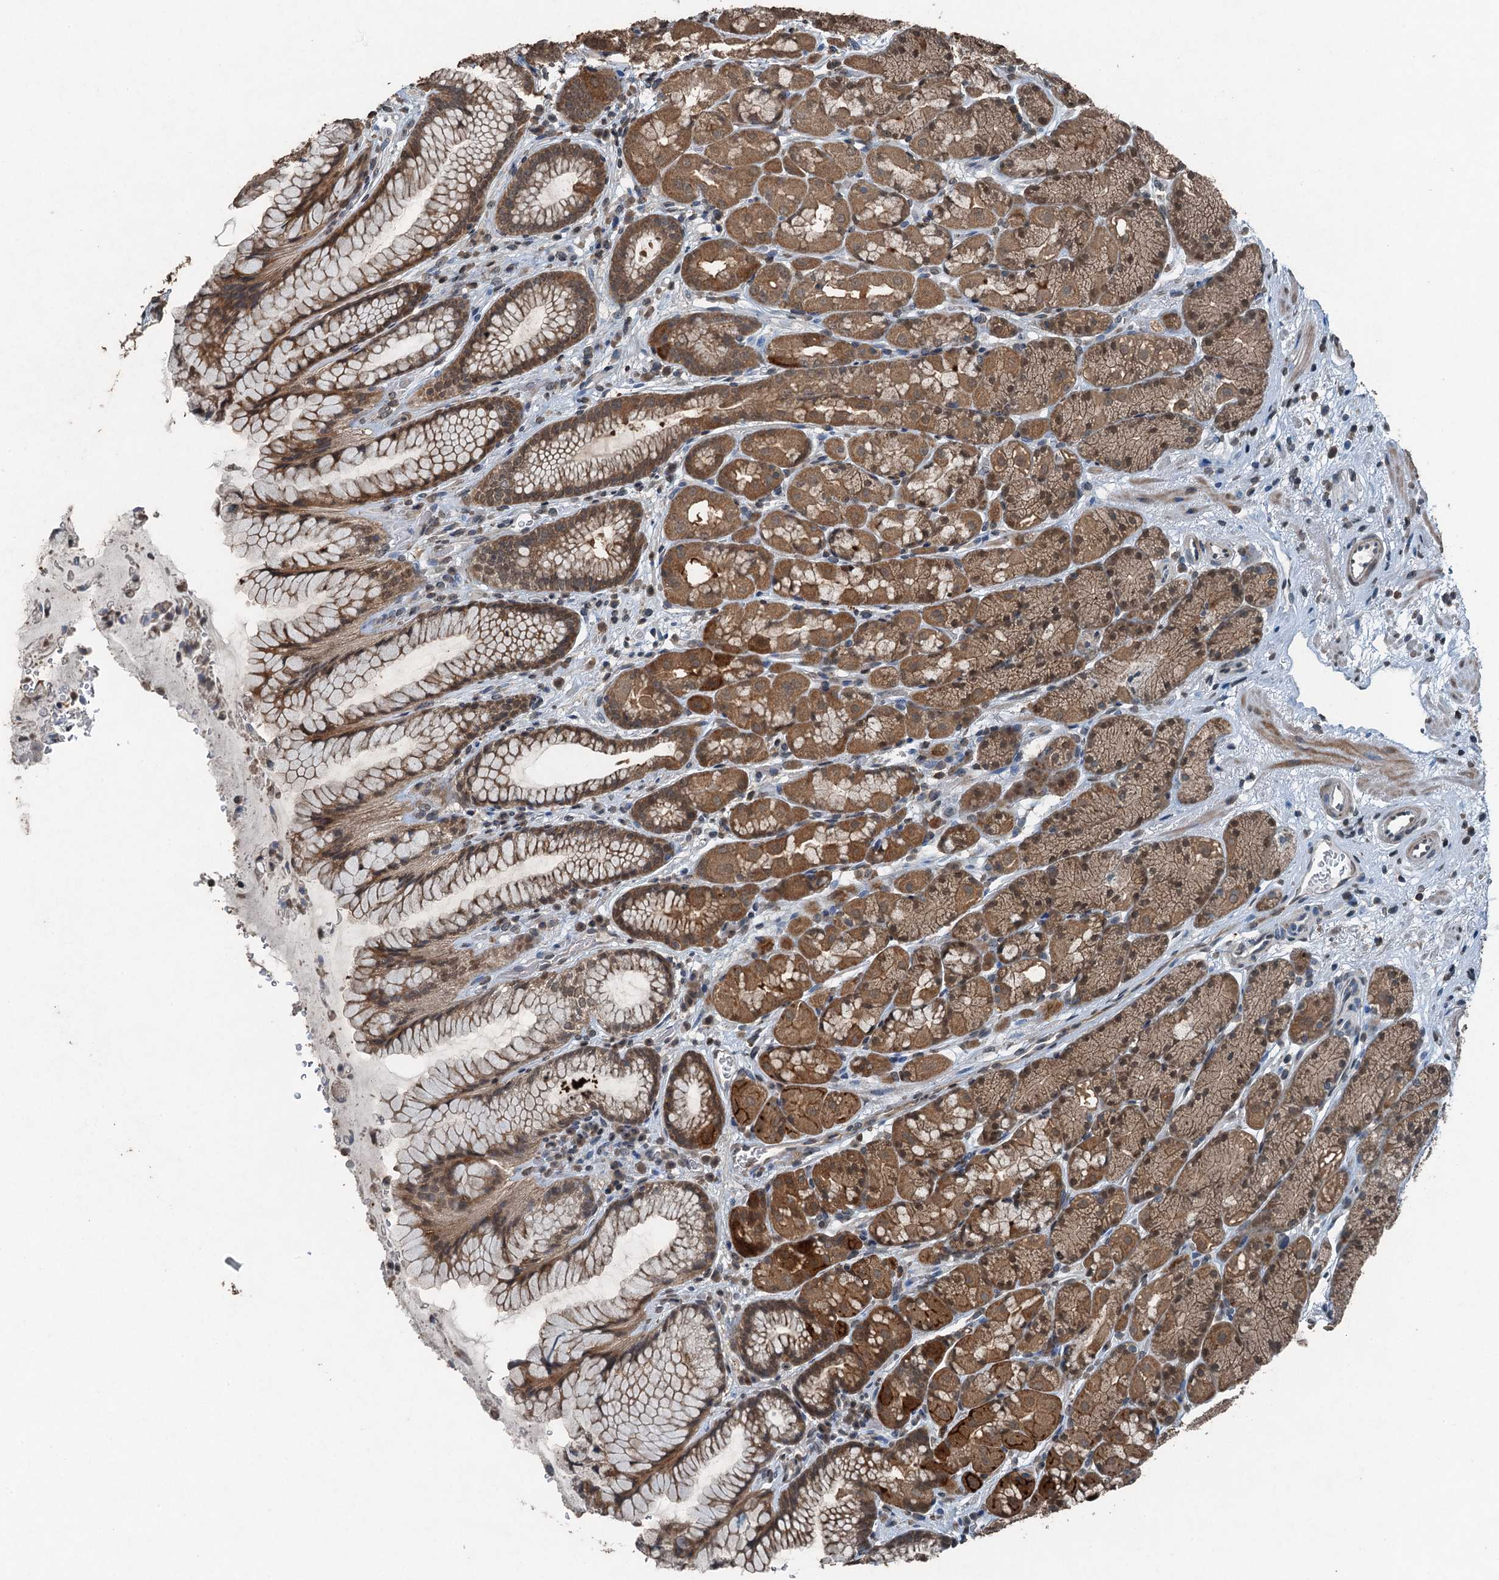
{"staining": {"intensity": "moderate", "quantity": ">75%", "location": "cytoplasmic/membranous,nuclear"}, "tissue": "stomach", "cell_type": "Glandular cells", "image_type": "normal", "snomed": [{"axis": "morphology", "description": "Normal tissue, NOS"}, {"axis": "topography", "description": "Stomach"}], "caption": "A high-resolution image shows immunohistochemistry staining of unremarkable stomach, which reveals moderate cytoplasmic/membranous,nuclear expression in approximately >75% of glandular cells.", "gene": "TCTN1", "patient": {"sex": "male", "age": 63}}